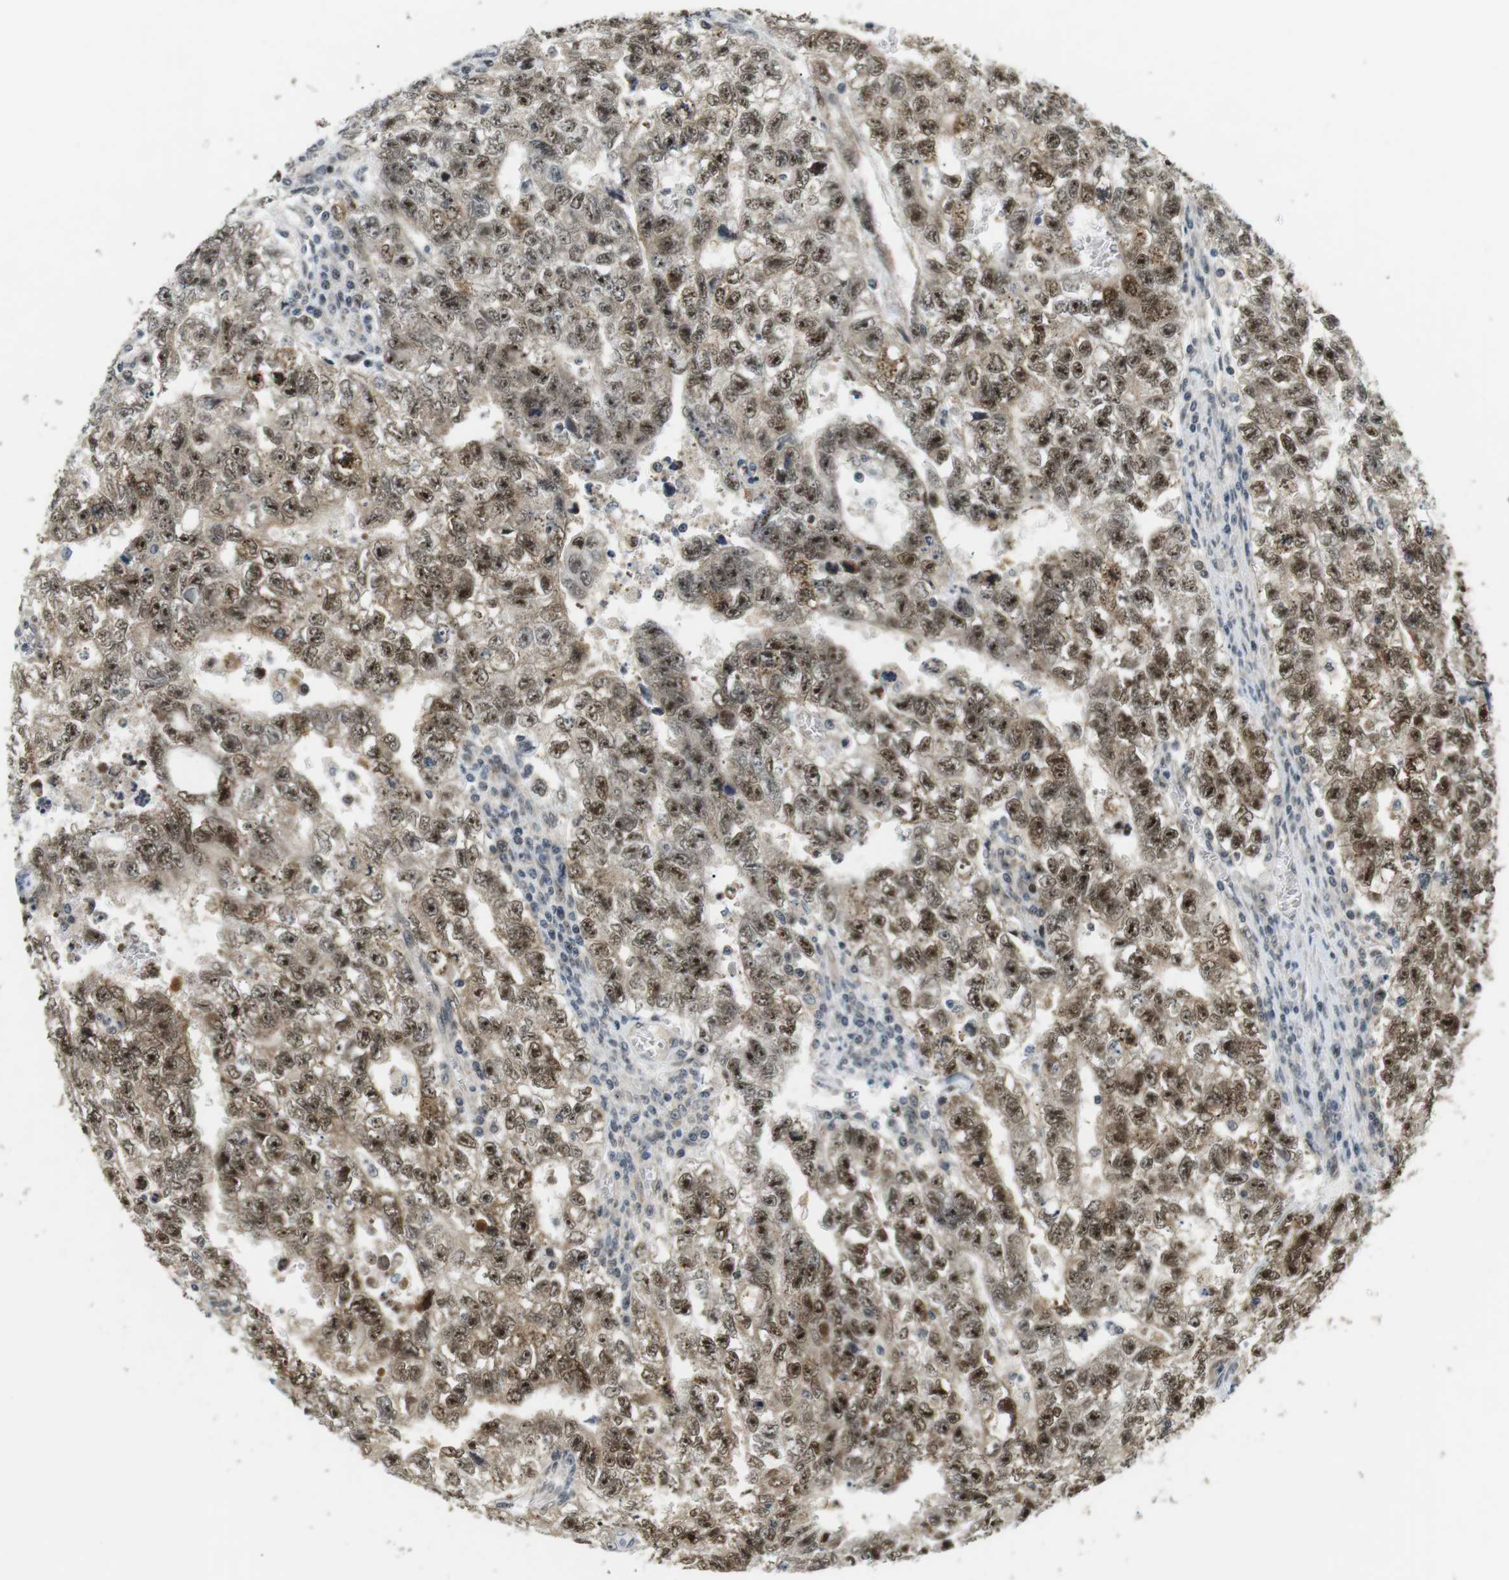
{"staining": {"intensity": "moderate", "quantity": ">75%", "location": "cytoplasmic/membranous,nuclear"}, "tissue": "testis cancer", "cell_type": "Tumor cells", "image_type": "cancer", "snomed": [{"axis": "morphology", "description": "Seminoma, NOS"}, {"axis": "morphology", "description": "Carcinoma, Embryonal, NOS"}, {"axis": "topography", "description": "Testis"}], "caption": "Testis embryonal carcinoma stained for a protein (brown) reveals moderate cytoplasmic/membranous and nuclear positive positivity in about >75% of tumor cells.", "gene": "CSNK2B", "patient": {"sex": "male", "age": 38}}